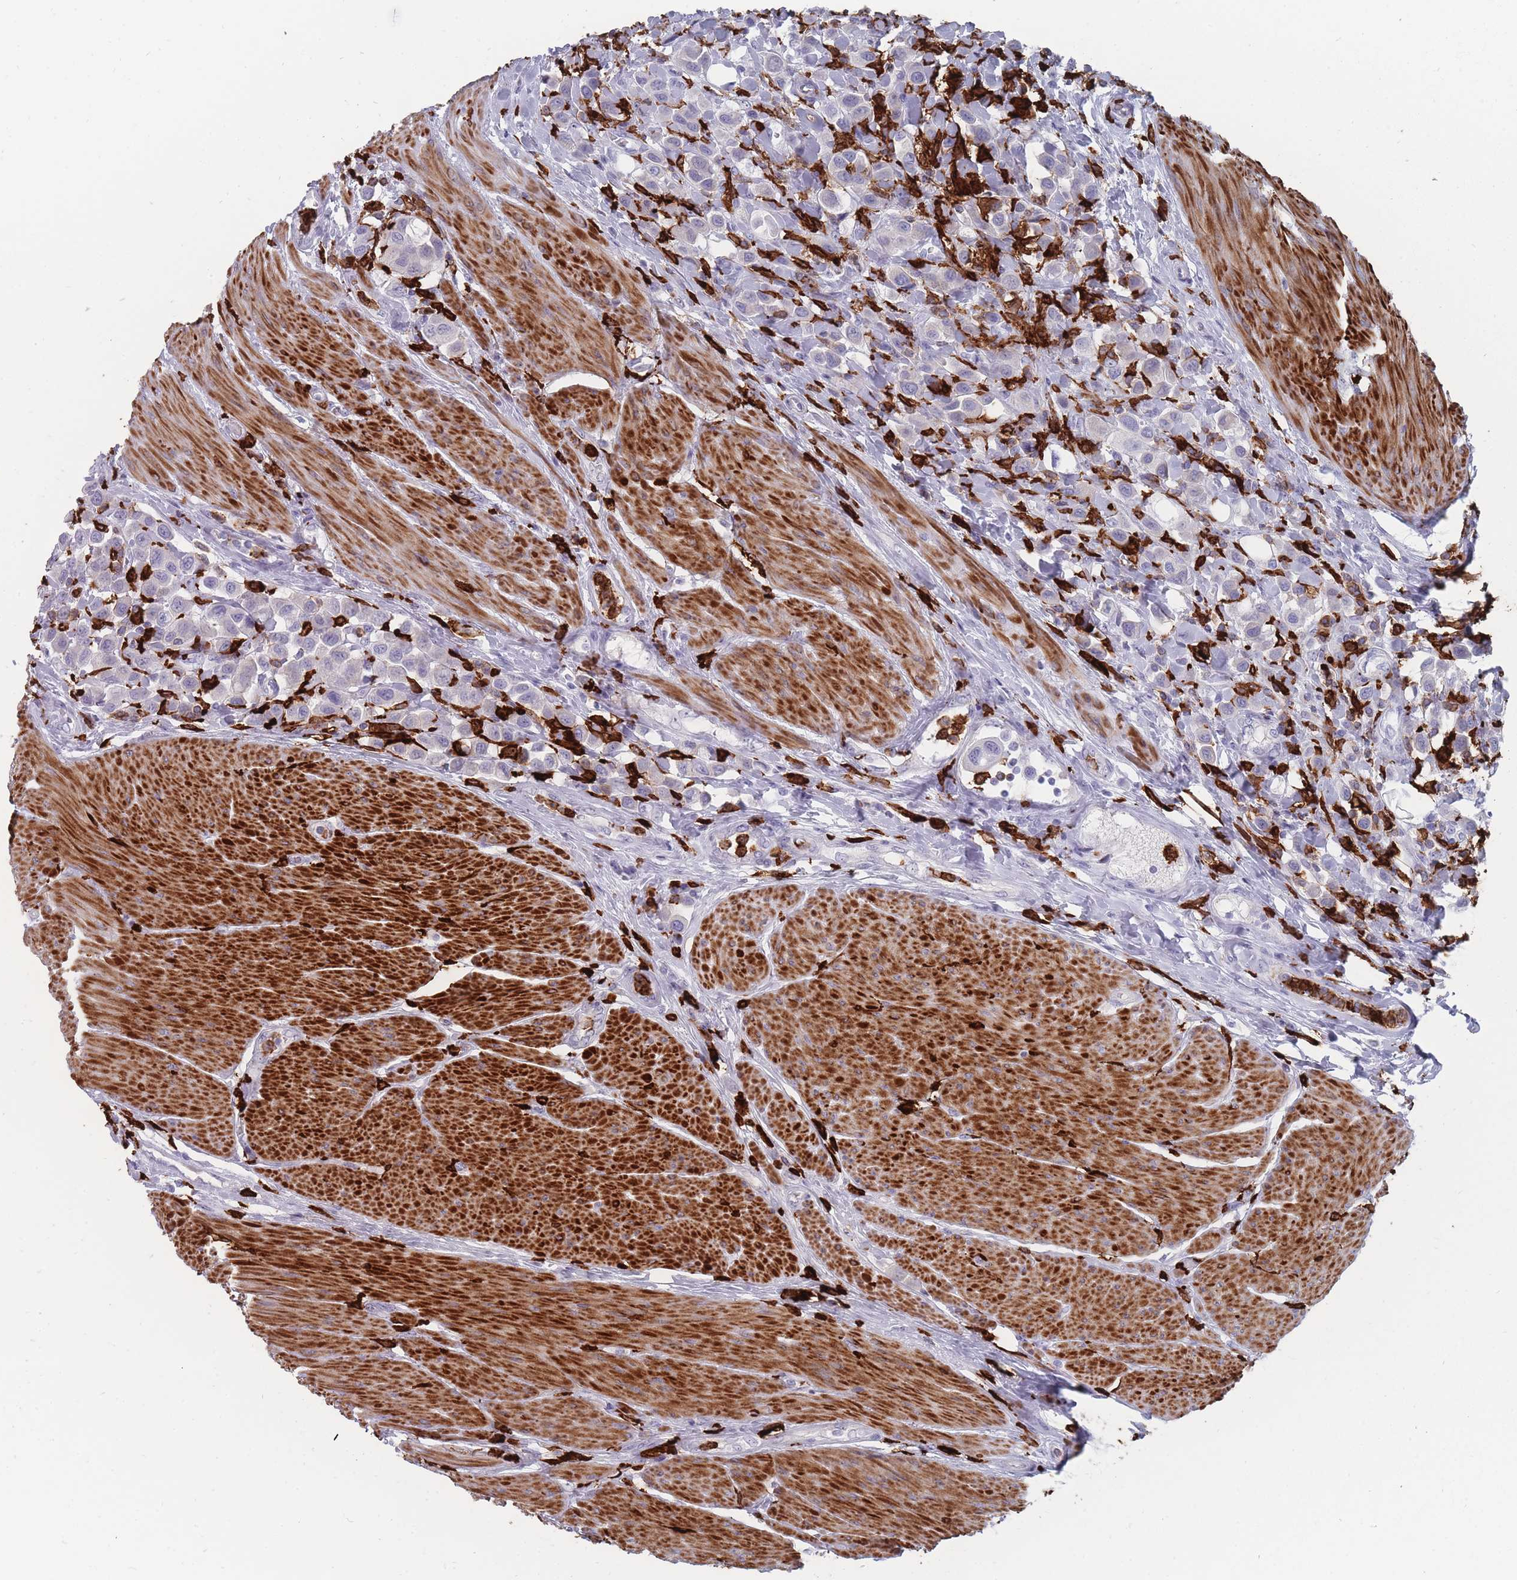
{"staining": {"intensity": "negative", "quantity": "none", "location": "none"}, "tissue": "urothelial cancer", "cell_type": "Tumor cells", "image_type": "cancer", "snomed": [{"axis": "morphology", "description": "Urothelial carcinoma, High grade"}, {"axis": "topography", "description": "Urinary bladder"}], "caption": "The photomicrograph demonstrates no significant expression in tumor cells of urothelial carcinoma (high-grade).", "gene": "AIF1", "patient": {"sex": "male", "age": 50}}